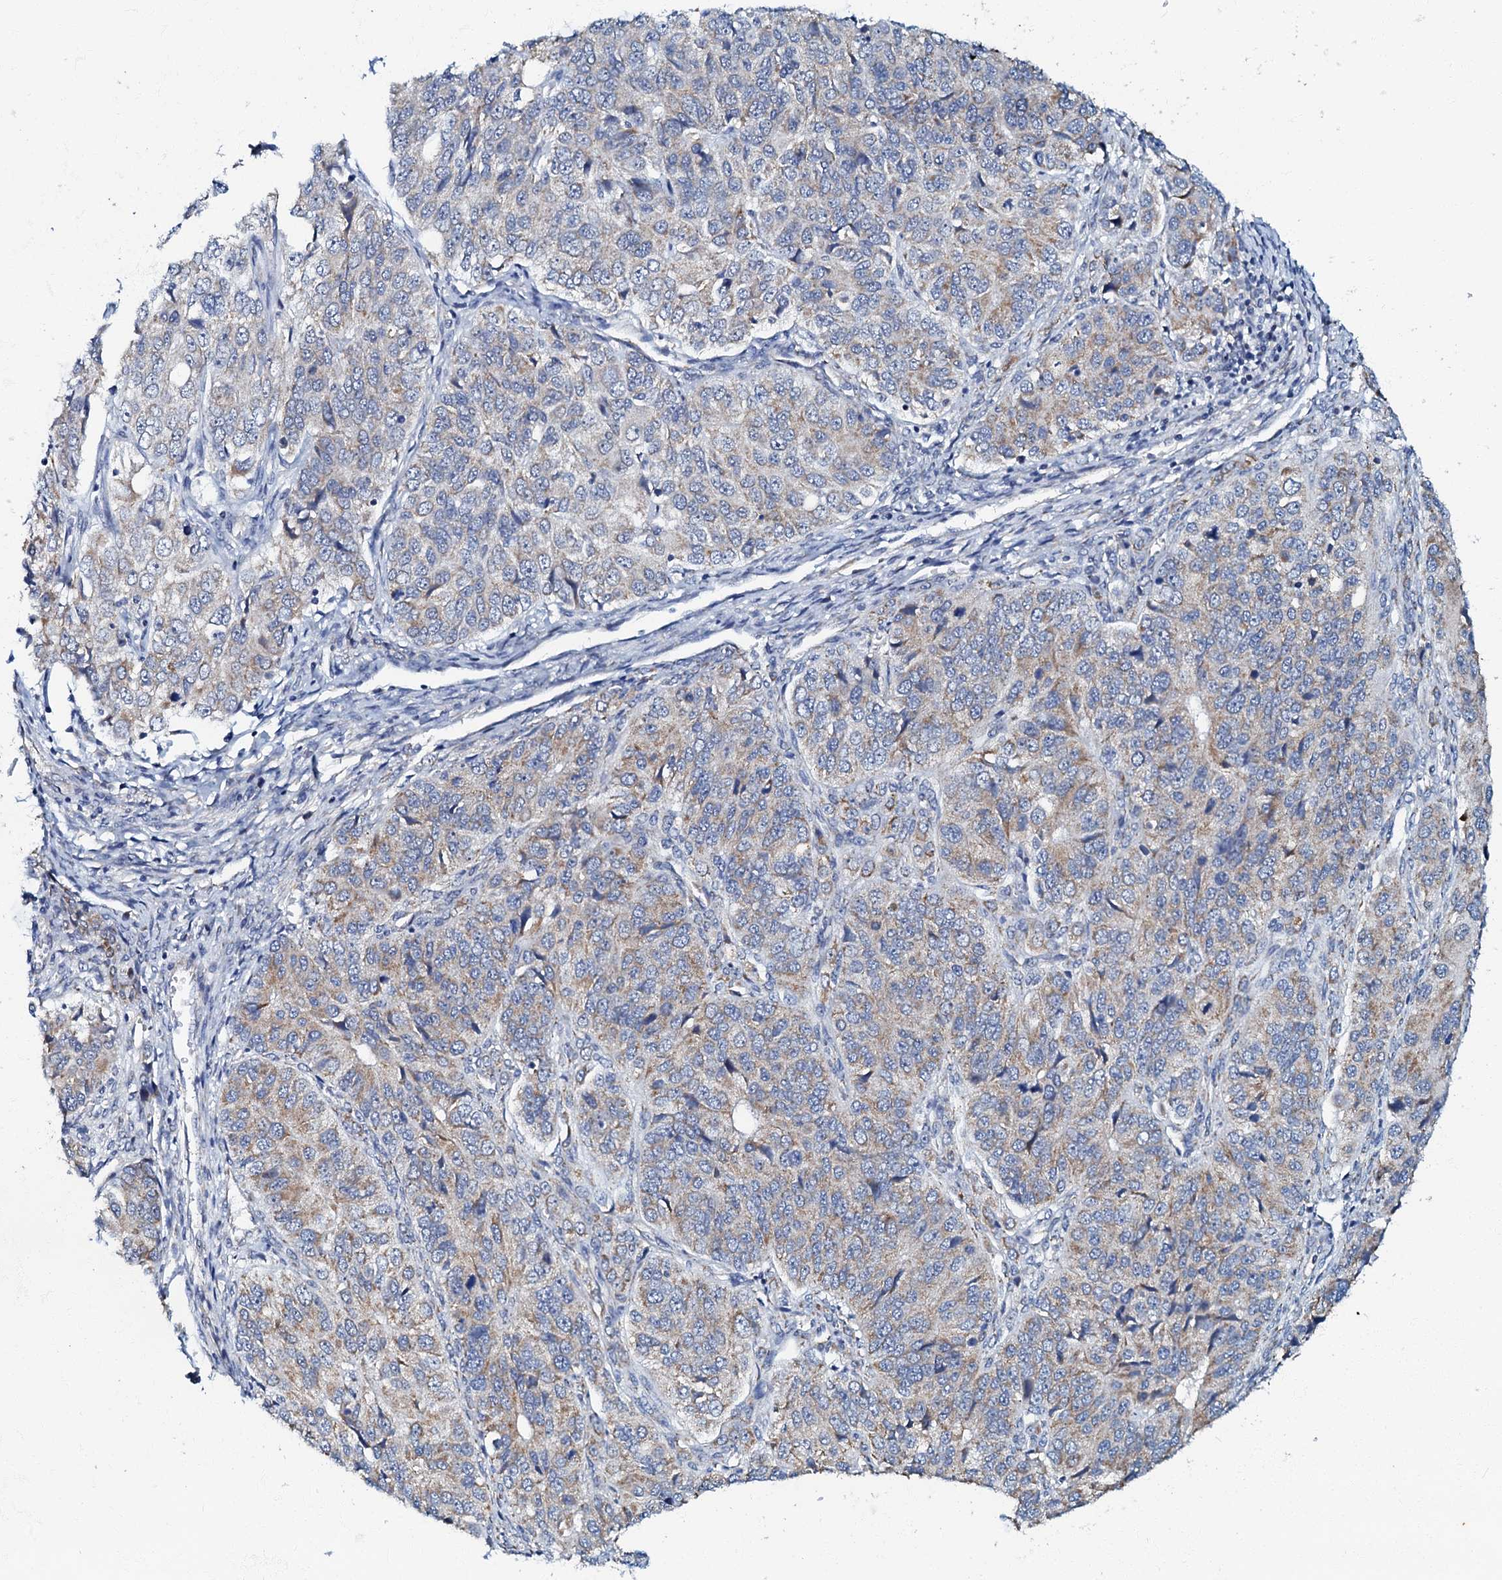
{"staining": {"intensity": "weak", "quantity": ">75%", "location": "cytoplasmic/membranous"}, "tissue": "ovarian cancer", "cell_type": "Tumor cells", "image_type": "cancer", "snomed": [{"axis": "morphology", "description": "Carcinoma, endometroid"}, {"axis": "topography", "description": "Ovary"}], "caption": "The immunohistochemical stain shows weak cytoplasmic/membranous expression in tumor cells of ovarian endometroid carcinoma tissue.", "gene": "MRPL51", "patient": {"sex": "female", "age": 51}}